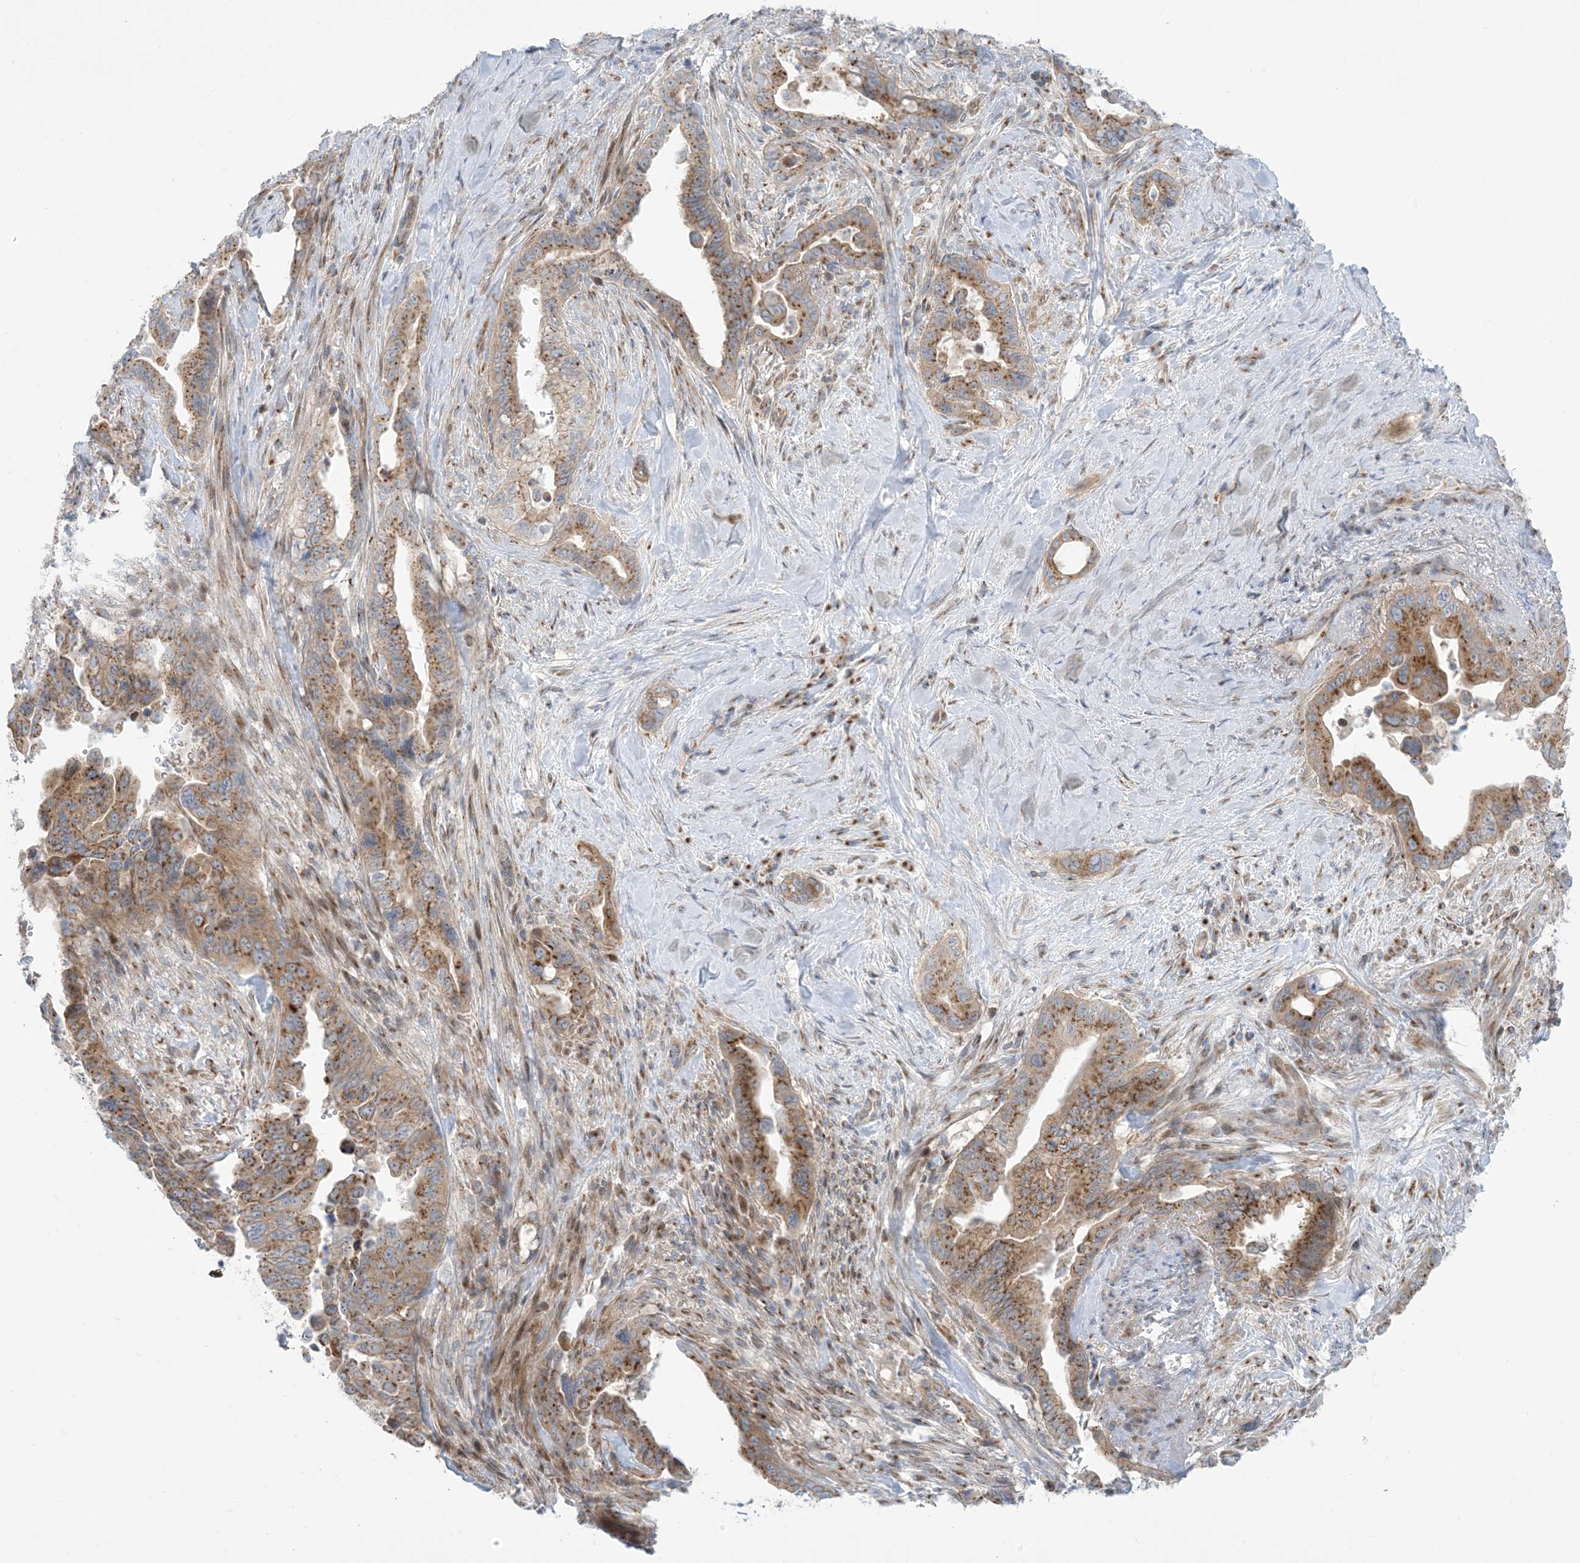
{"staining": {"intensity": "moderate", "quantity": ">75%", "location": "cytoplasmic/membranous"}, "tissue": "pancreatic cancer", "cell_type": "Tumor cells", "image_type": "cancer", "snomed": [{"axis": "morphology", "description": "Adenocarcinoma, NOS"}, {"axis": "topography", "description": "Pancreas"}], "caption": "Immunohistochemical staining of pancreatic cancer (adenocarcinoma) displays medium levels of moderate cytoplasmic/membranous positivity in about >75% of tumor cells.", "gene": "AFTPH", "patient": {"sex": "male", "age": 70}}